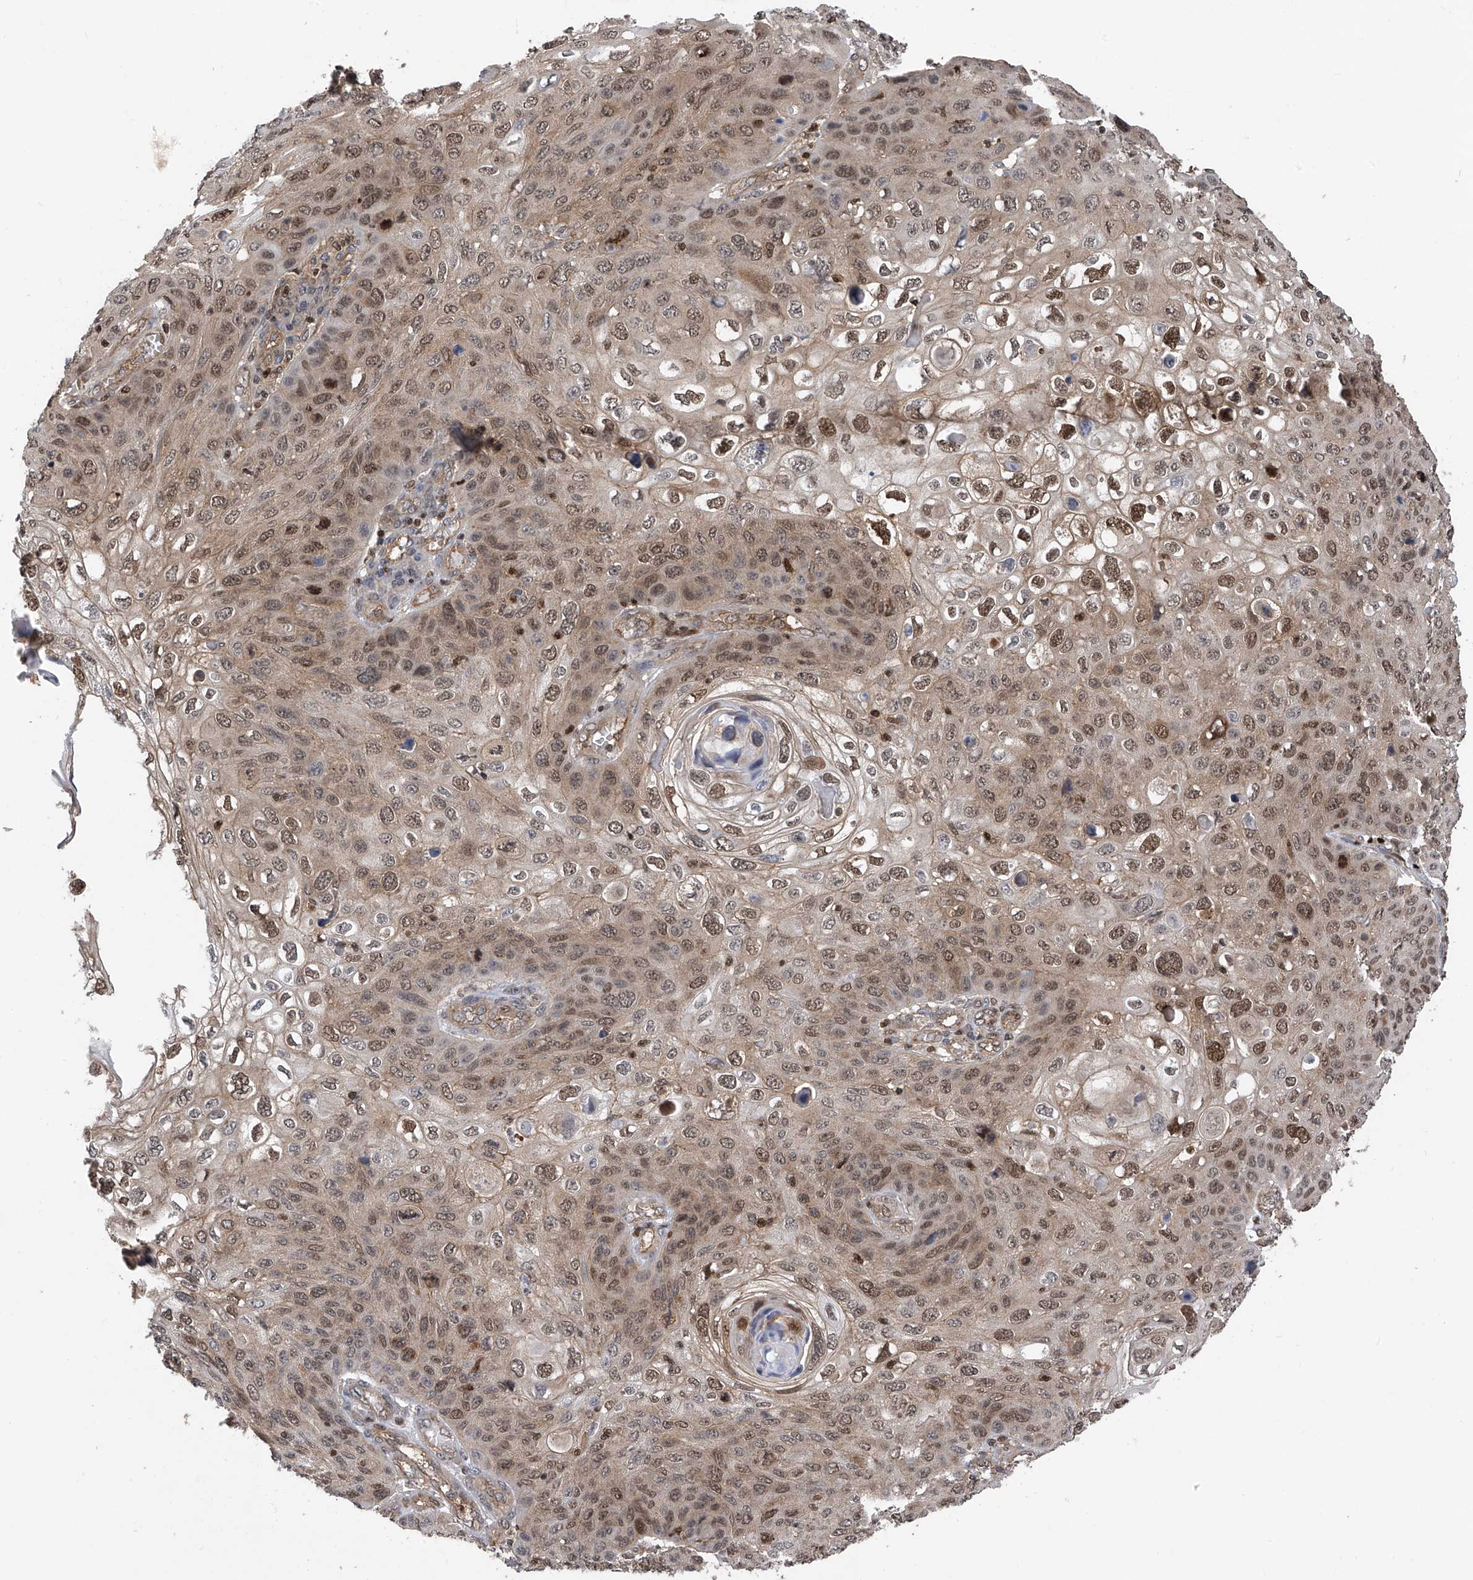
{"staining": {"intensity": "moderate", "quantity": "25%-75%", "location": "cytoplasmic/membranous,nuclear"}, "tissue": "skin cancer", "cell_type": "Tumor cells", "image_type": "cancer", "snomed": [{"axis": "morphology", "description": "Squamous cell carcinoma, NOS"}, {"axis": "topography", "description": "Skin"}], "caption": "A medium amount of moderate cytoplasmic/membranous and nuclear positivity is present in about 25%-75% of tumor cells in skin cancer (squamous cell carcinoma) tissue.", "gene": "DNAJC9", "patient": {"sex": "female", "age": 90}}